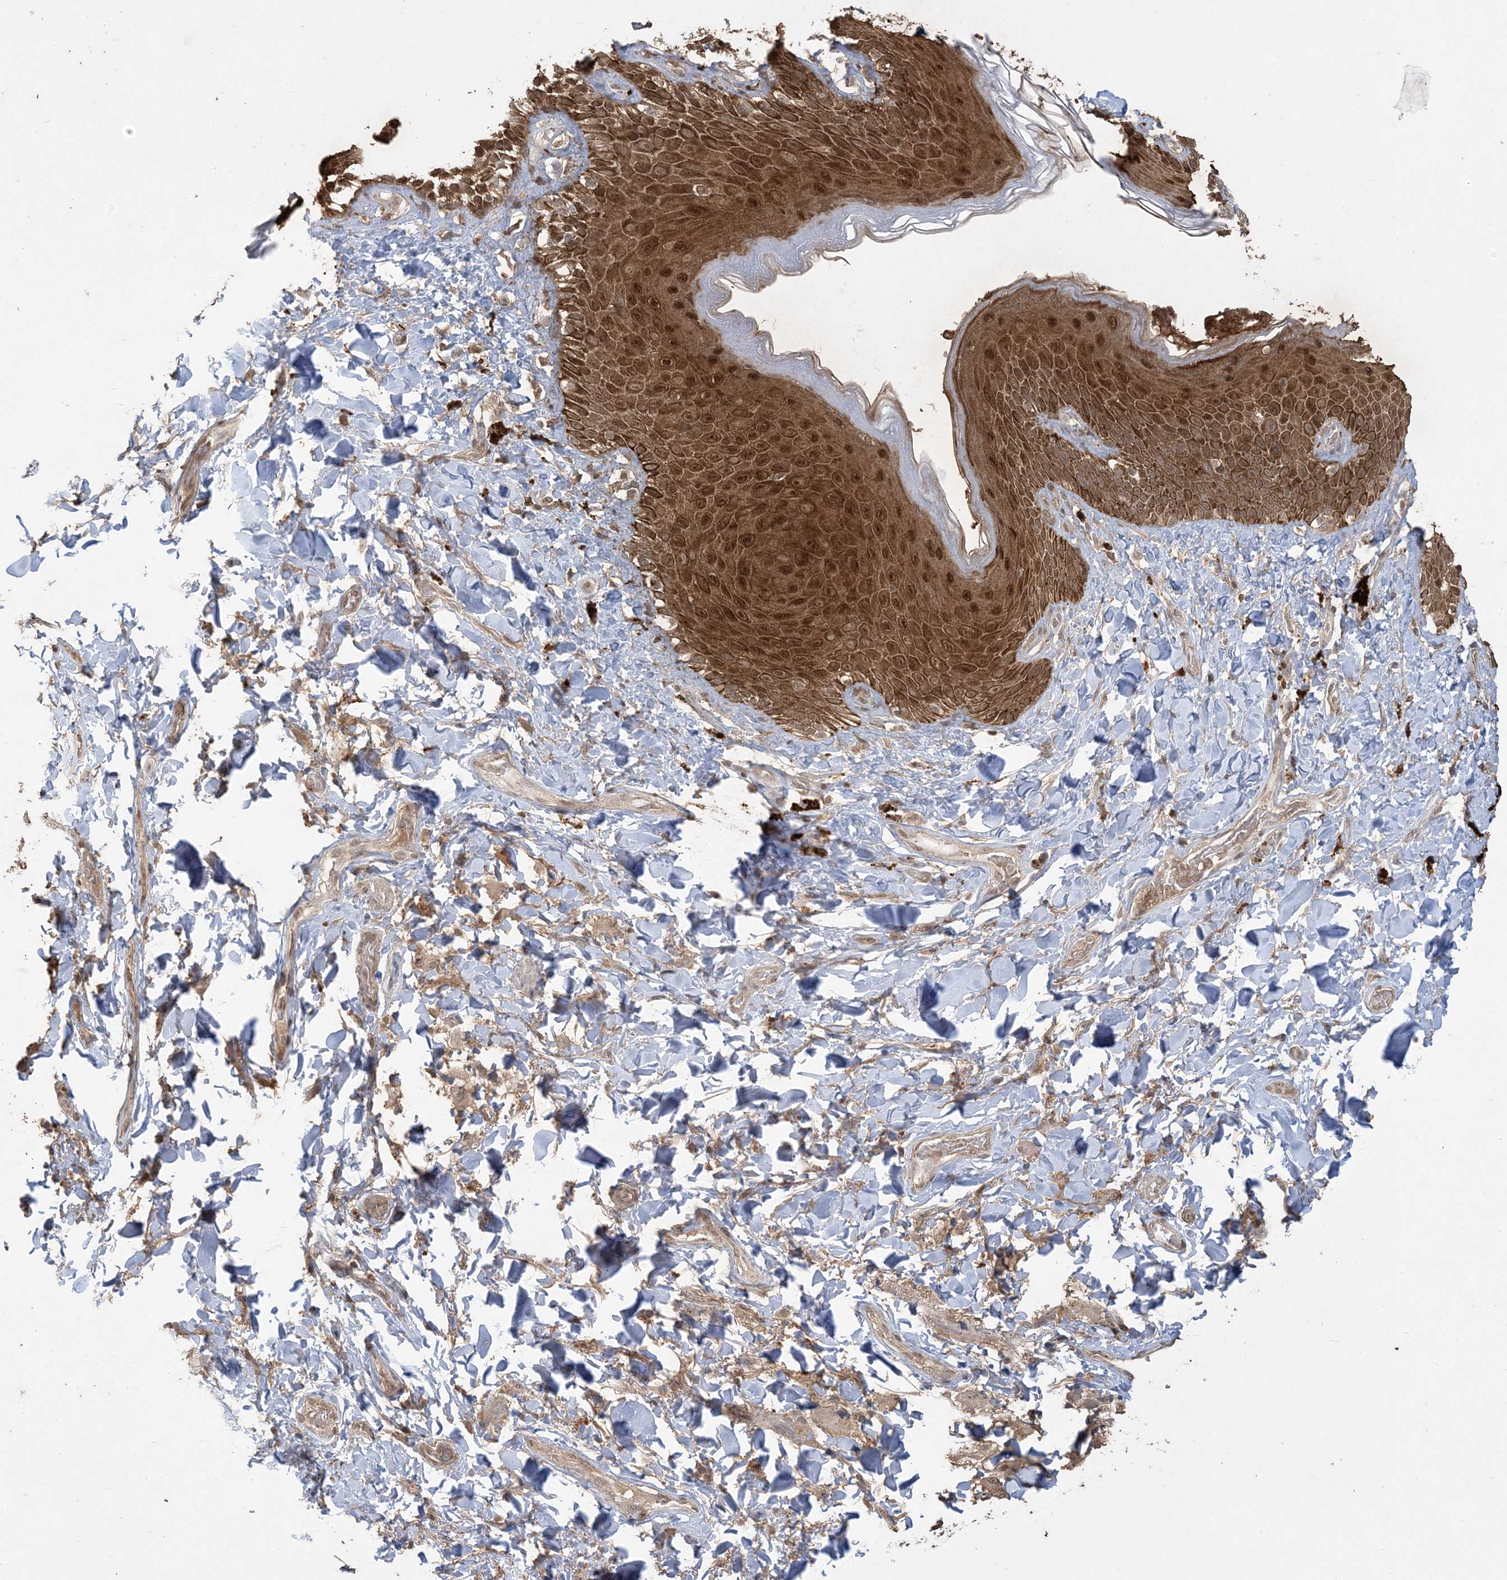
{"staining": {"intensity": "strong", "quantity": ">75%", "location": "cytoplasmic/membranous,nuclear"}, "tissue": "skin", "cell_type": "Epidermal cells", "image_type": "normal", "snomed": [{"axis": "morphology", "description": "Normal tissue, NOS"}, {"axis": "topography", "description": "Anal"}], "caption": "DAB (3,3'-diaminobenzidine) immunohistochemical staining of unremarkable skin shows strong cytoplasmic/membranous,nuclear protein positivity in about >75% of epidermal cells.", "gene": "EFCAB8", "patient": {"sex": "female", "age": 78}}